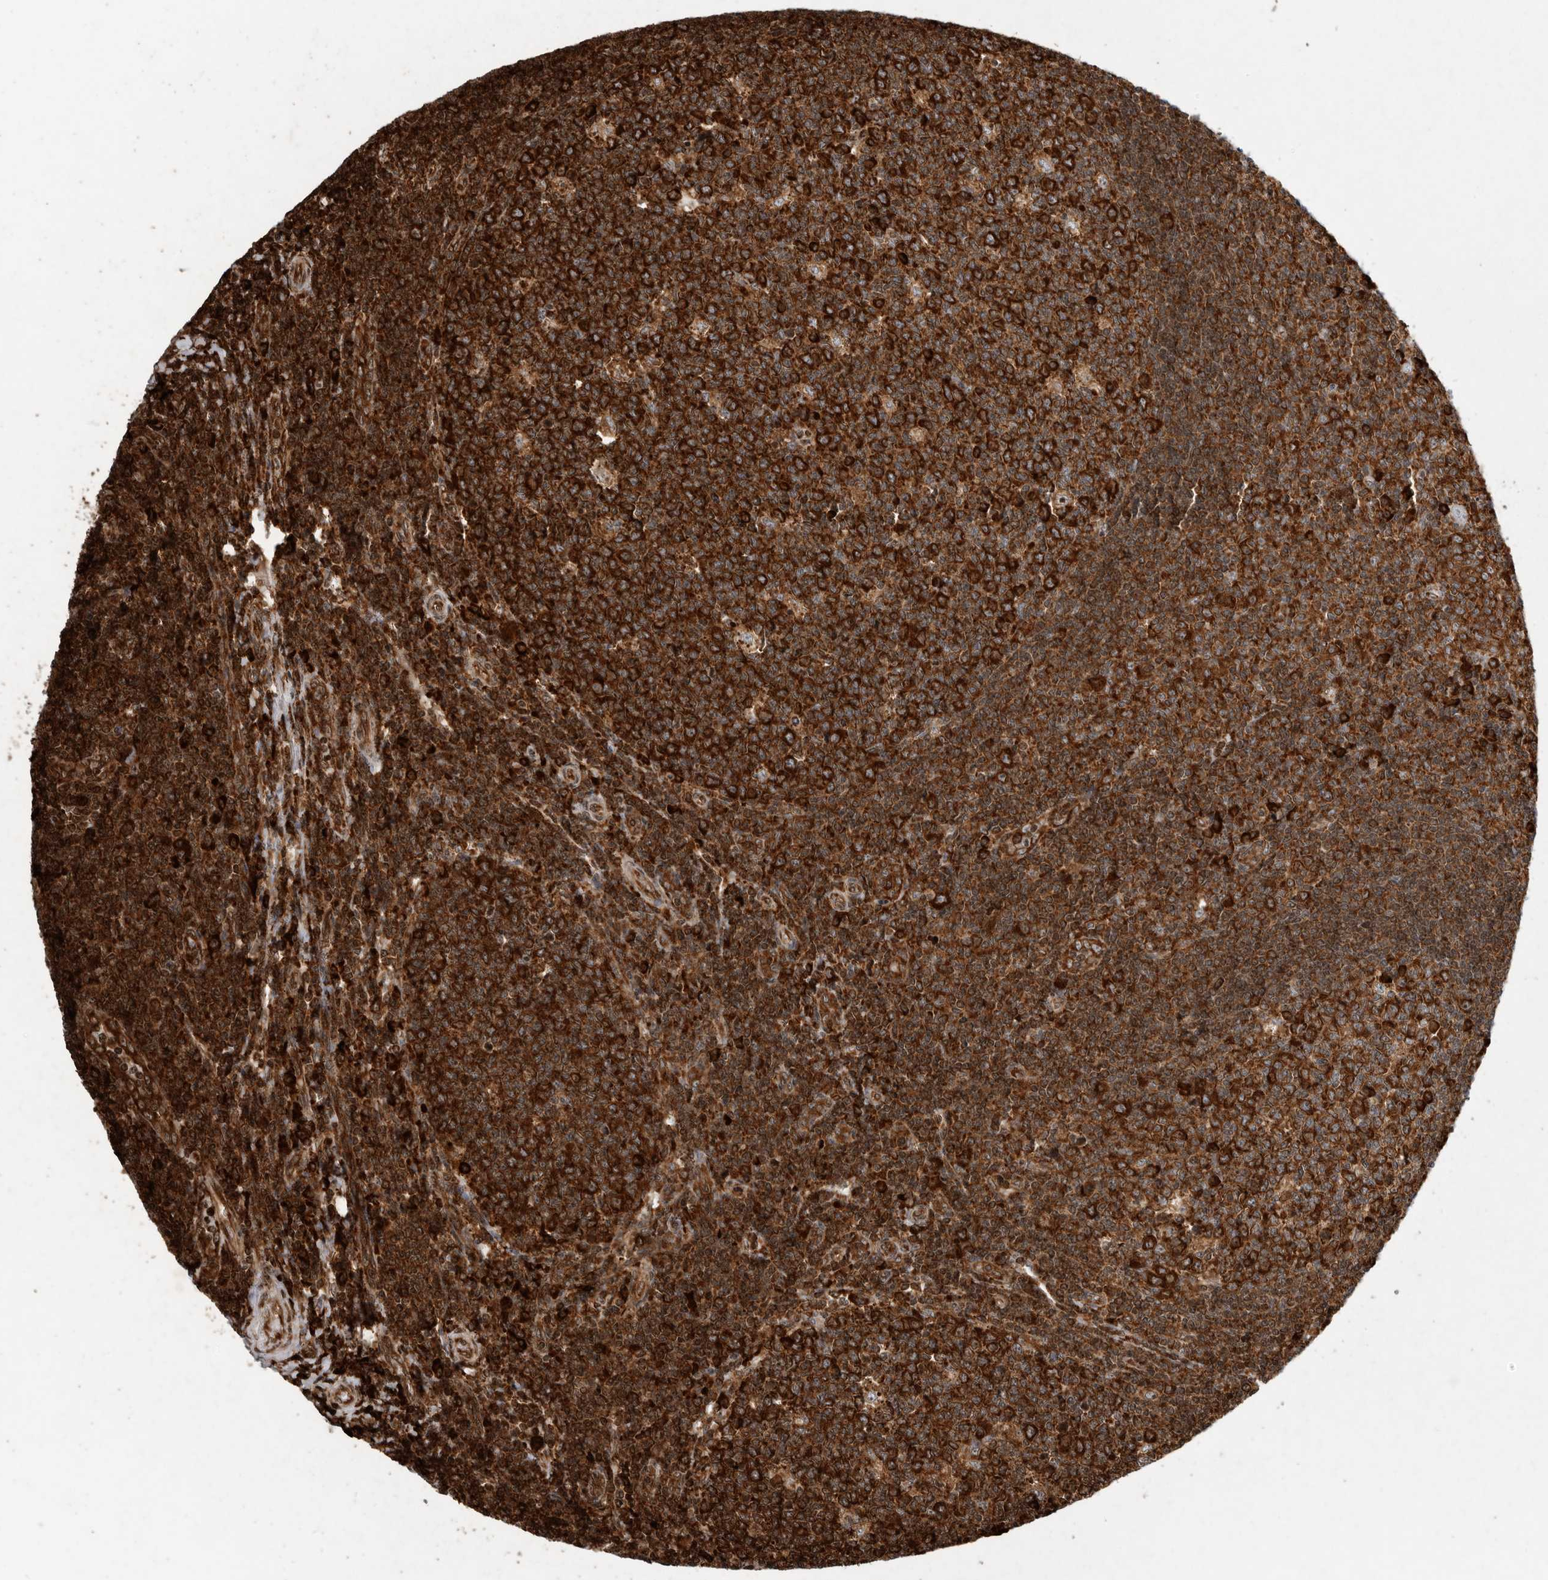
{"staining": {"intensity": "strong", "quantity": ">75%", "location": "cytoplasmic/membranous"}, "tissue": "tonsil", "cell_type": "Germinal center cells", "image_type": "normal", "snomed": [{"axis": "morphology", "description": "Normal tissue, NOS"}, {"axis": "topography", "description": "Tonsil"}], "caption": "Brown immunohistochemical staining in benign tonsil exhibits strong cytoplasmic/membranous expression in approximately >75% of germinal center cells. (DAB = brown stain, brightfield microscopy at high magnification).", "gene": "FZD3", "patient": {"sex": "female", "age": 19}}